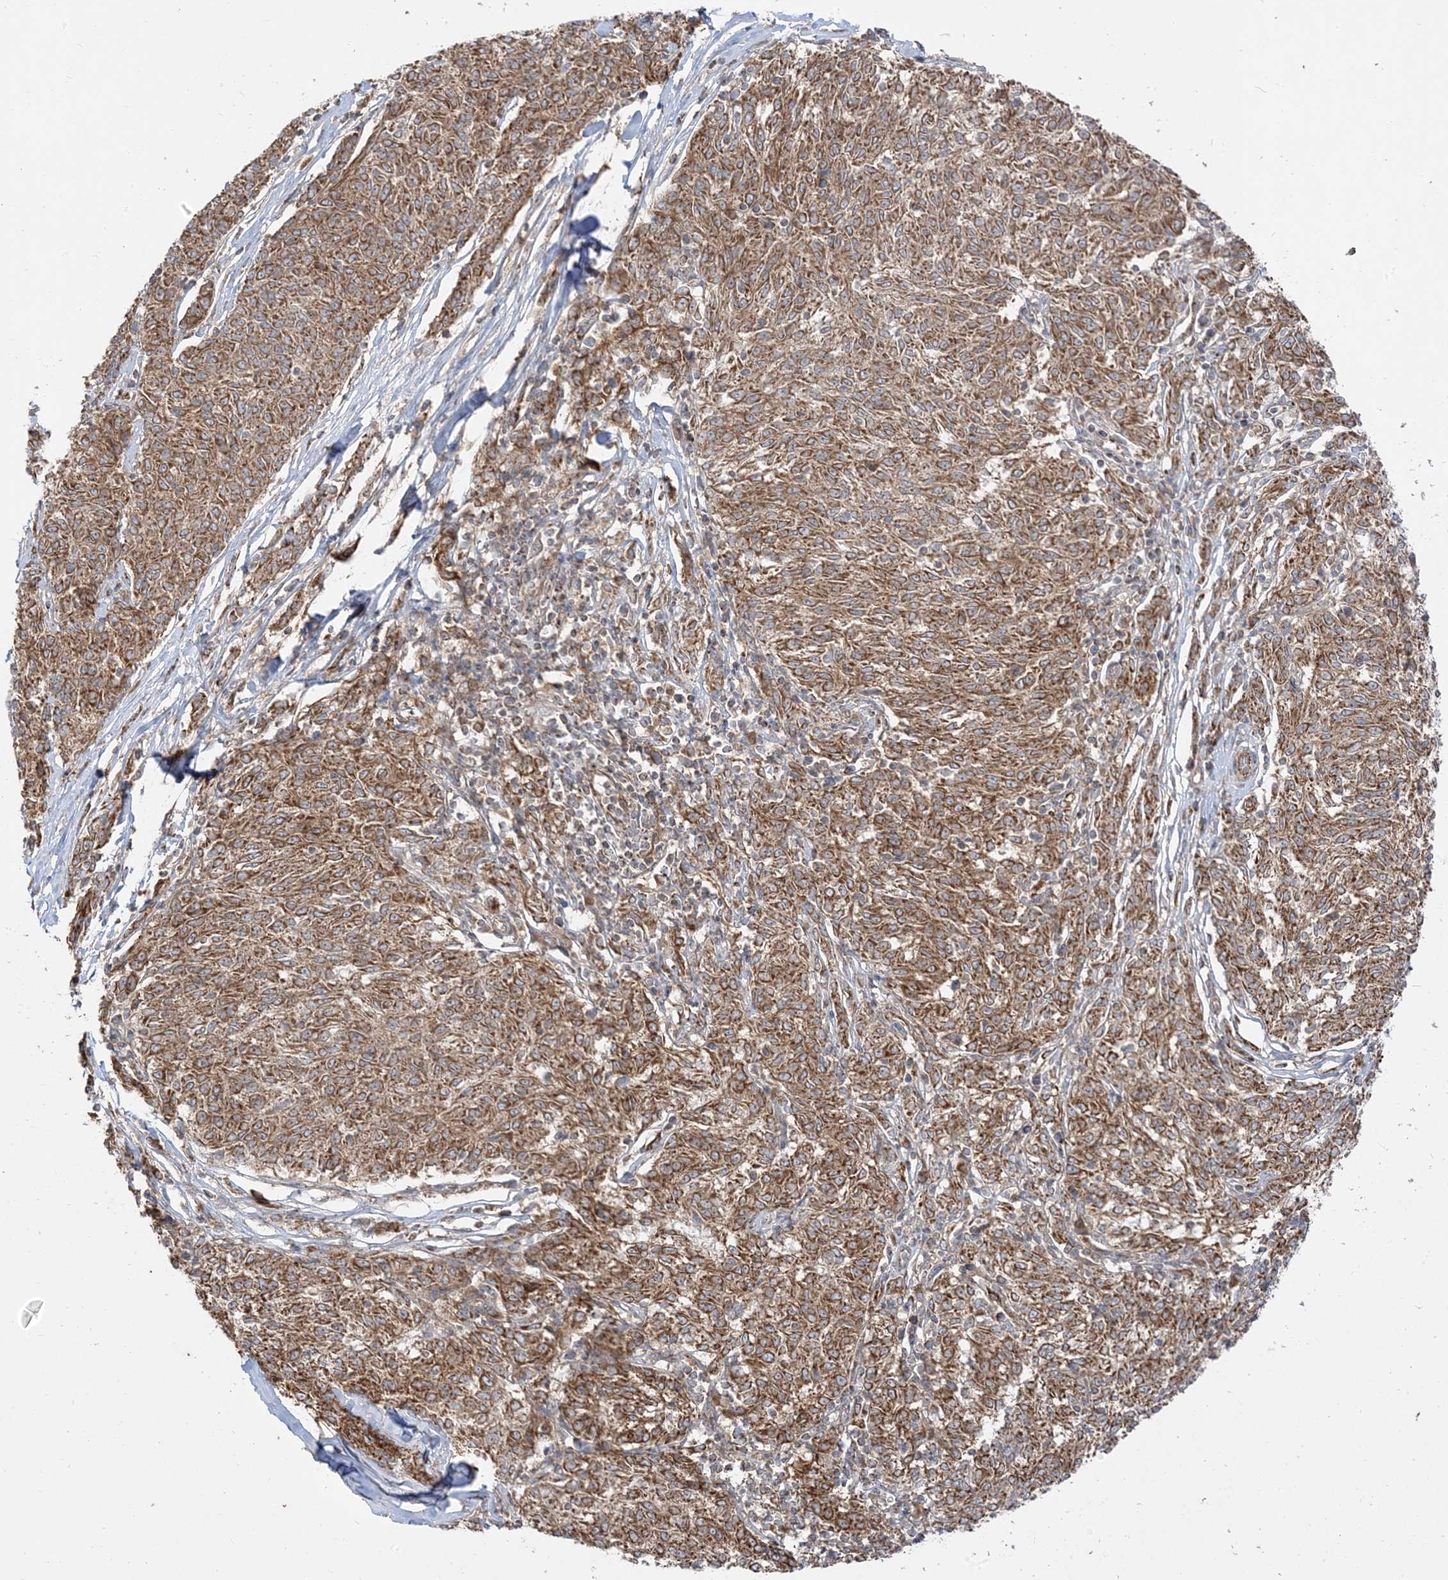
{"staining": {"intensity": "moderate", "quantity": ">75%", "location": "cytoplasmic/membranous"}, "tissue": "melanoma", "cell_type": "Tumor cells", "image_type": "cancer", "snomed": [{"axis": "morphology", "description": "Malignant melanoma, NOS"}, {"axis": "topography", "description": "Skin"}], "caption": "Malignant melanoma stained for a protein displays moderate cytoplasmic/membranous positivity in tumor cells.", "gene": "AARS2", "patient": {"sex": "female", "age": 72}}